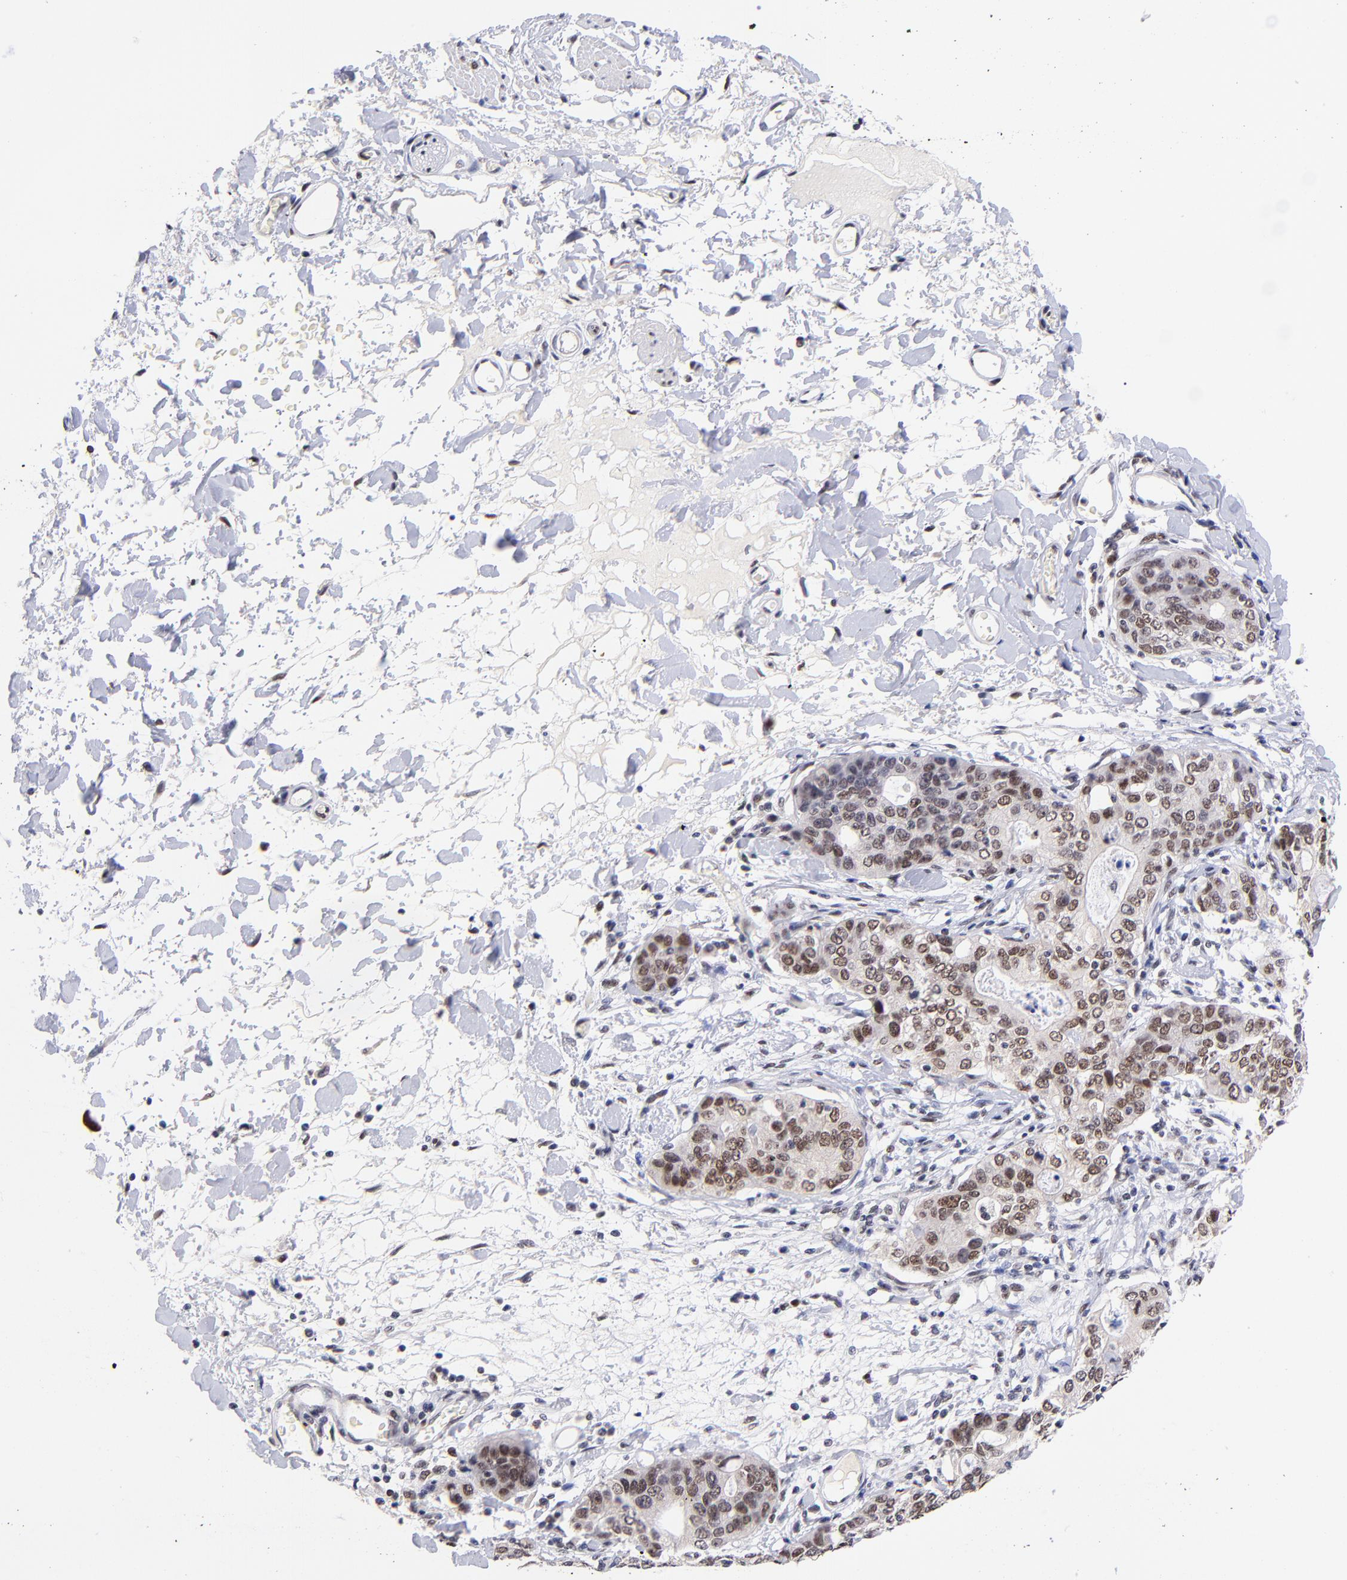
{"staining": {"intensity": "moderate", "quantity": ">75%", "location": "nuclear"}, "tissue": "stomach cancer", "cell_type": "Tumor cells", "image_type": "cancer", "snomed": [{"axis": "morphology", "description": "Adenocarcinoma, NOS"}, {"axis": "topography", "description": "Esophagus"}, {"axis": "topography", "description": "Stomach"}], "caption": "A micrograph showing moderate nuclear staining in about >75% of tumor cells in stomach cancer, as visualized by brown immunohistochemical staining.", "gene": "MIDEAS", "patient": {"sex": "male", "age": 74}}